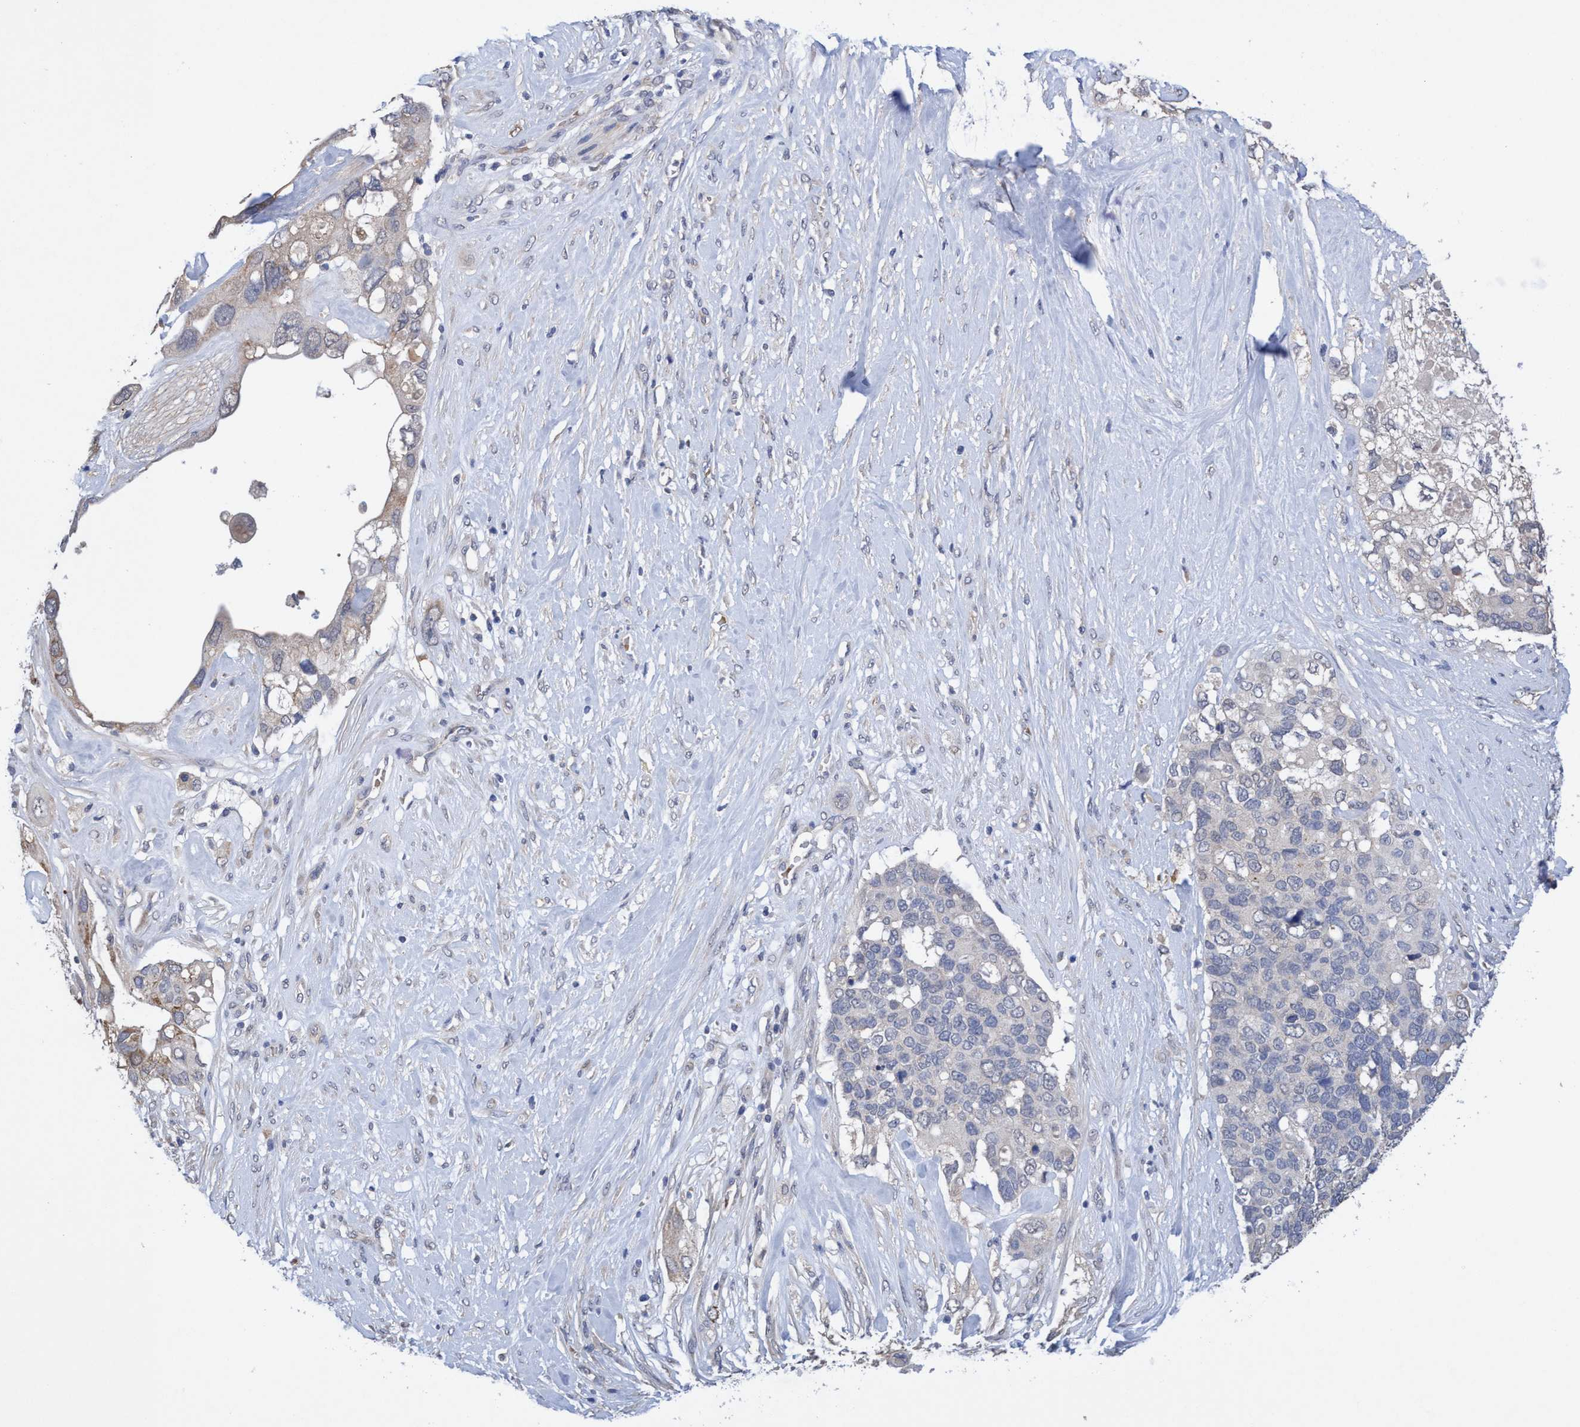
{"staining": {"intensity": "weak", "quantity": "<25%", "location": "cytoplasmic/membranous"}, "tissue": "pancreatic cancer", "cell_type": "Tumor cells", "image_type": "cancer", "snomed": [{"axis": "morphology", "description": "Adenocarcinoma, NOS"}, {"axis": "topography", "description": "Pancreas"}], "caption": "Histopathology image shows no significant protein expression in tumor cells of pancreatic adenocarcinoma.", "gene": "SEMA4D", "patient": {"sex": "female", "age": 56}}